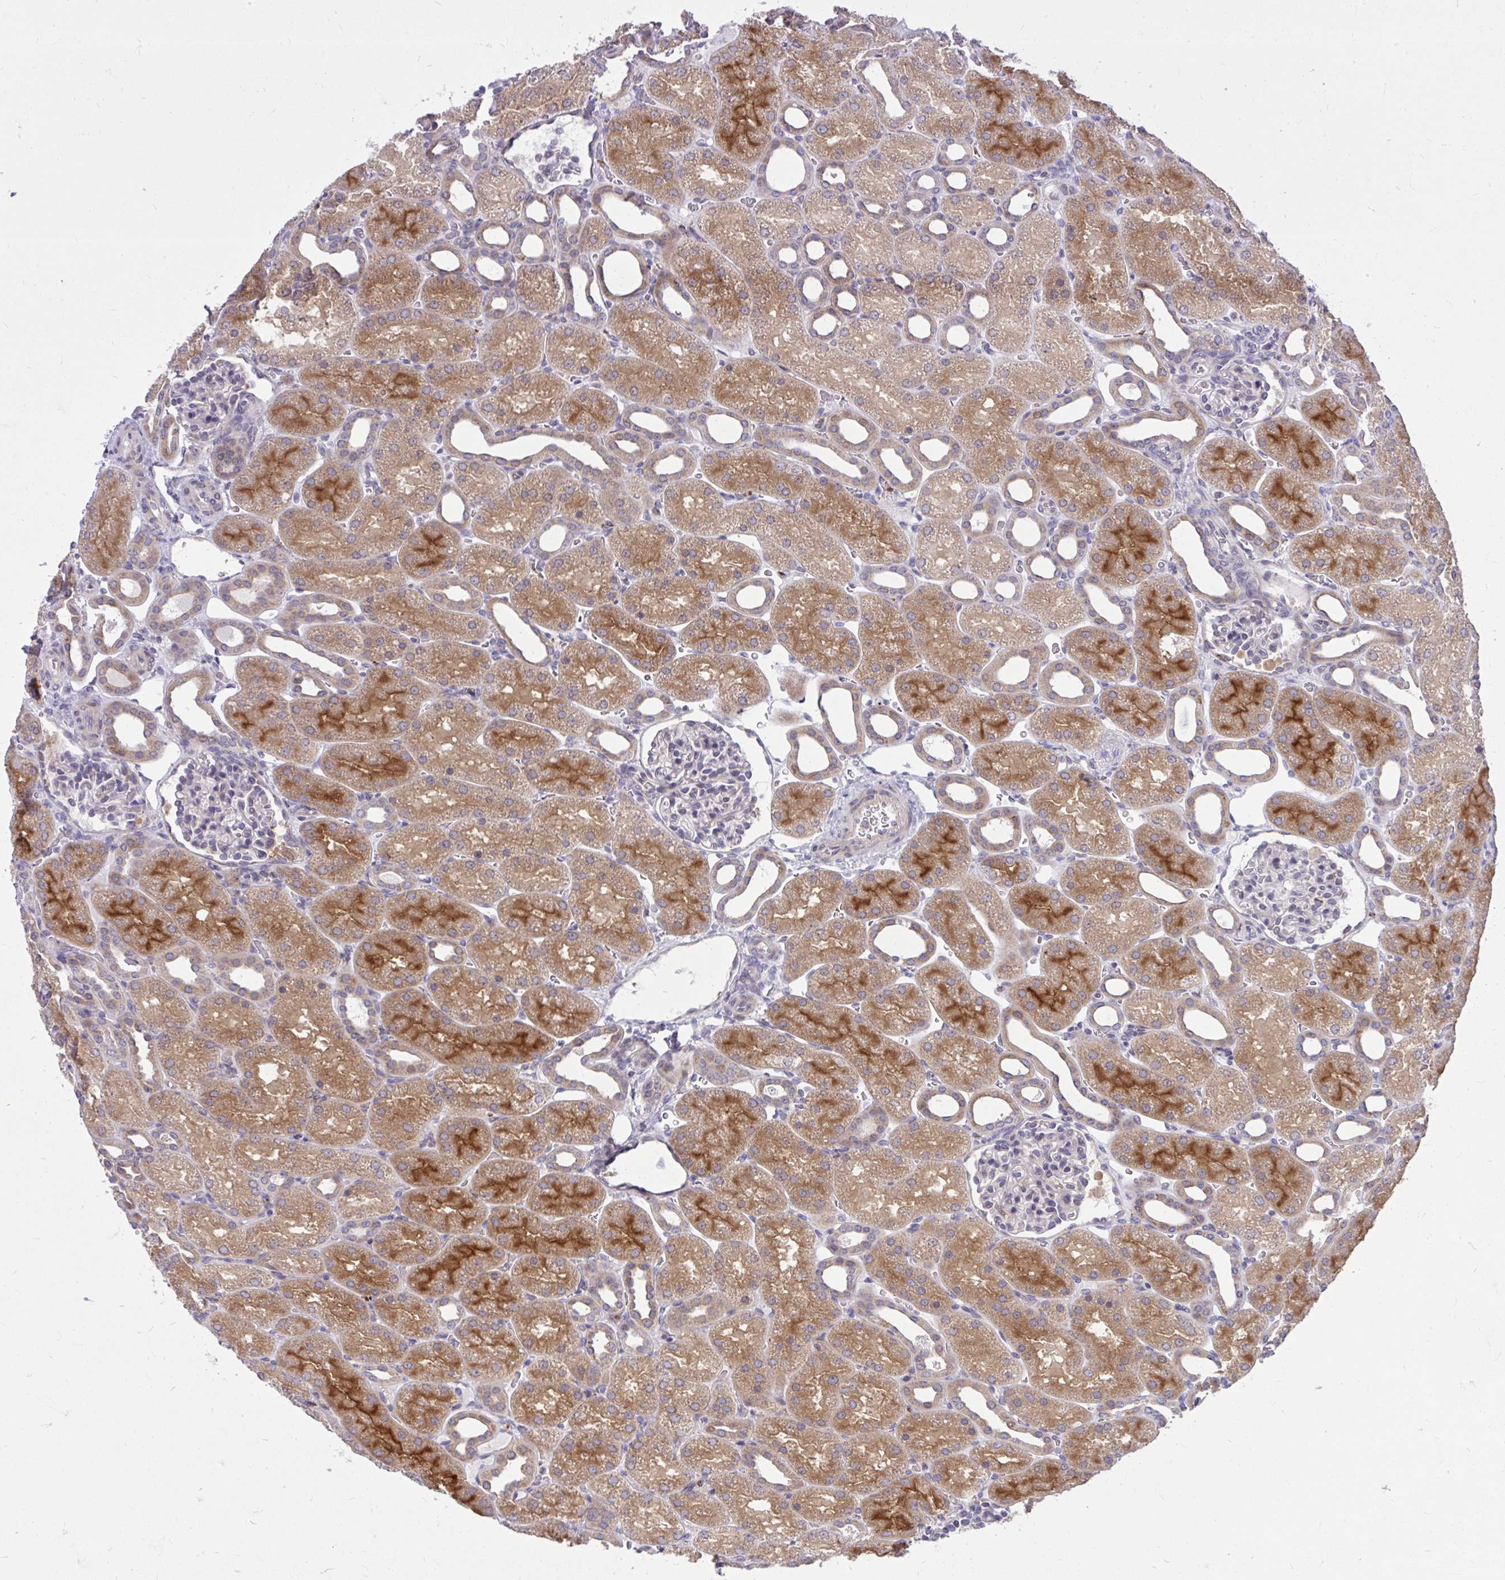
{"staining": {"intensity": "negative", "quantity": "none", "location": "none"}, "tissue": "kidney", "cell_type": "Cells in glomeruli", "image_type": "normal", "snomed": [{"axis": "morphology", "description": "Normal tissue, NOS"}, {"axis": "topography", "description": "Kidney"}], "caption": "This is a photomicrograph of immunohistochemistry staining of normal kidney, which shows no expression in cells in glomeruli. (Brightfield microscopy of DAB (3,3'-diaminobenzidine) immunohistochemistry at high magnification).", "gene": "DPY19L1", "patient": {"sex": "male", "age": 2}}